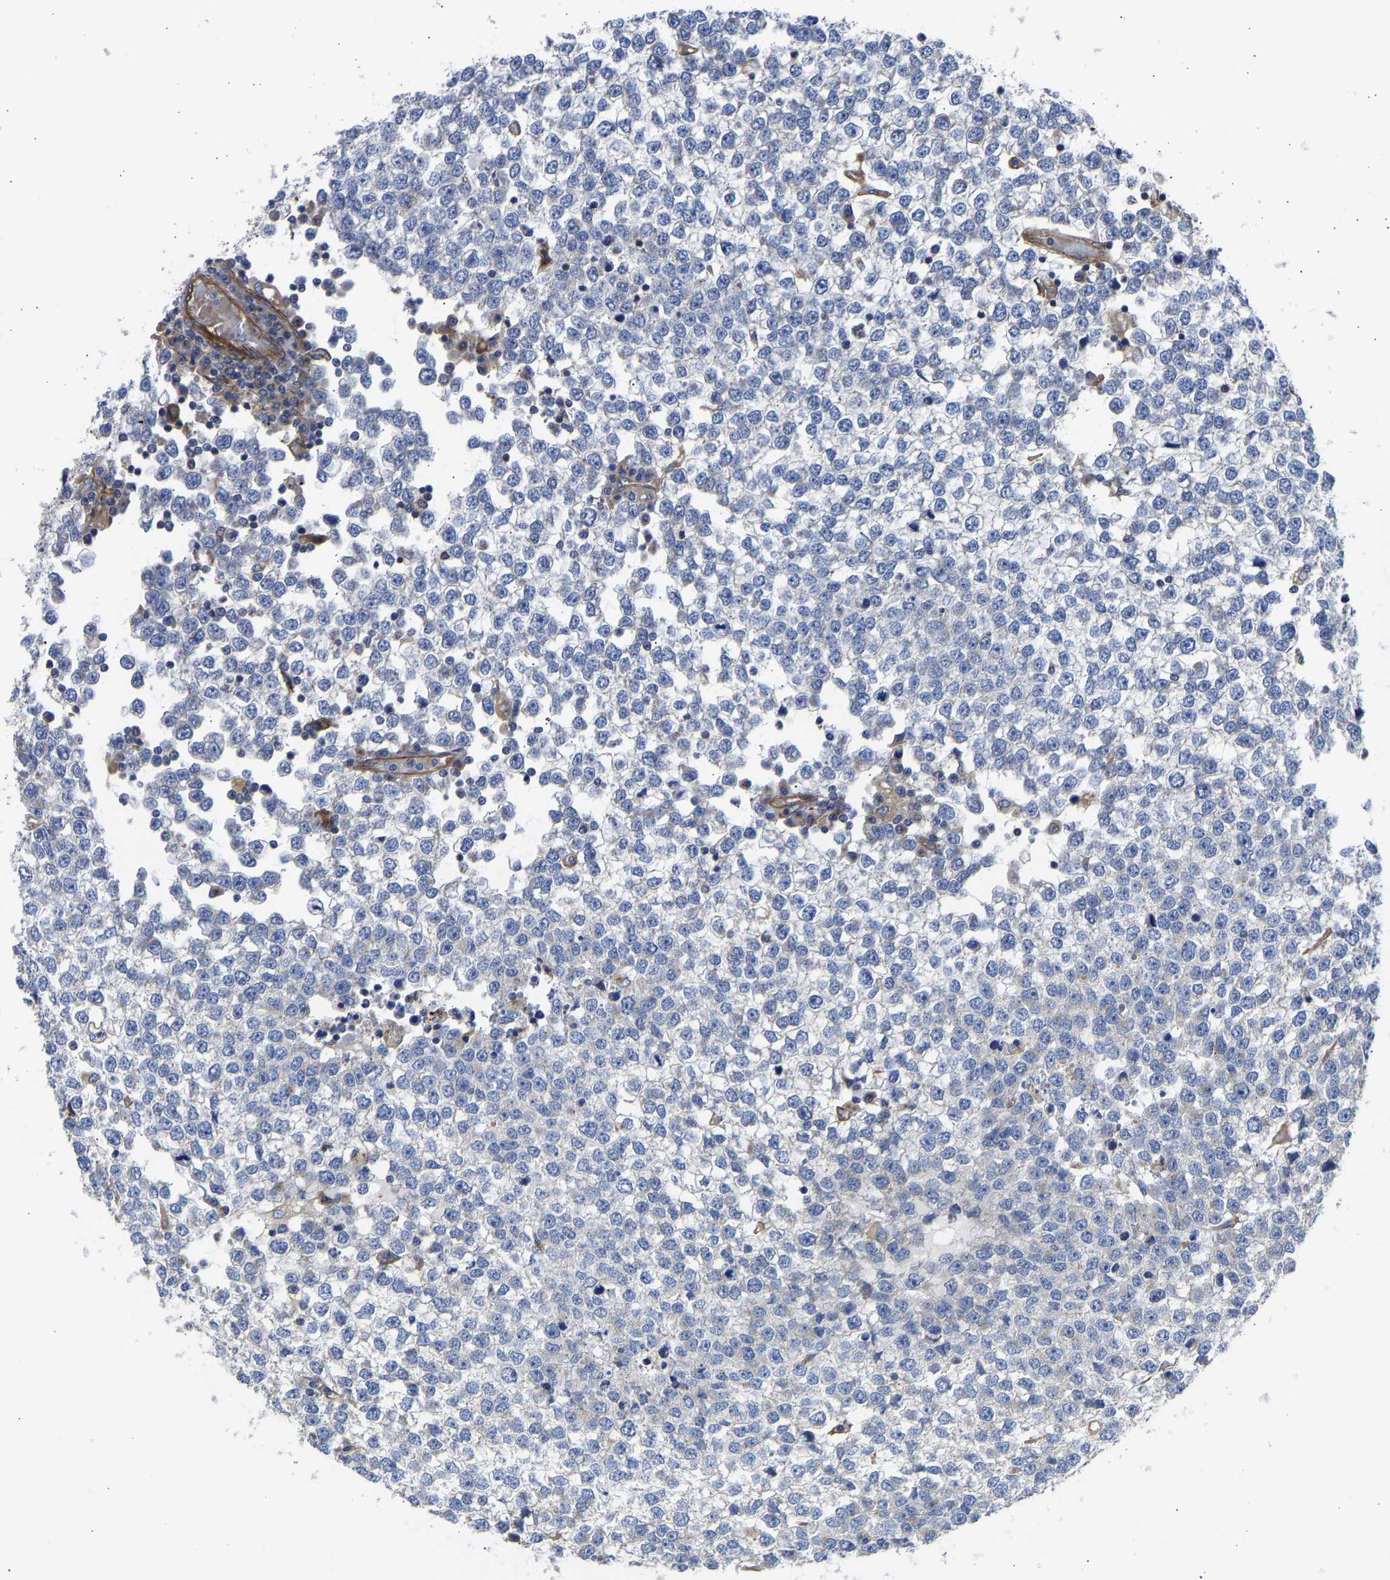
{"staining": {"intensity": "negative", "quantity": "none", "location": "none"}, "tissue": "testis cancer", "cell_type": "Tumor cells", "image_type": "cancer", "snomed": [{"axis": "morphology", "description": "Seminoma, NOS"}, {"axis": "topography", "description": "Testis"}], "caption": "A micrograph of human testis seminoma is negative for staining in tumor cells.", "gene": "MYO1C", "patient": {"sex": "male", "age": 65}}